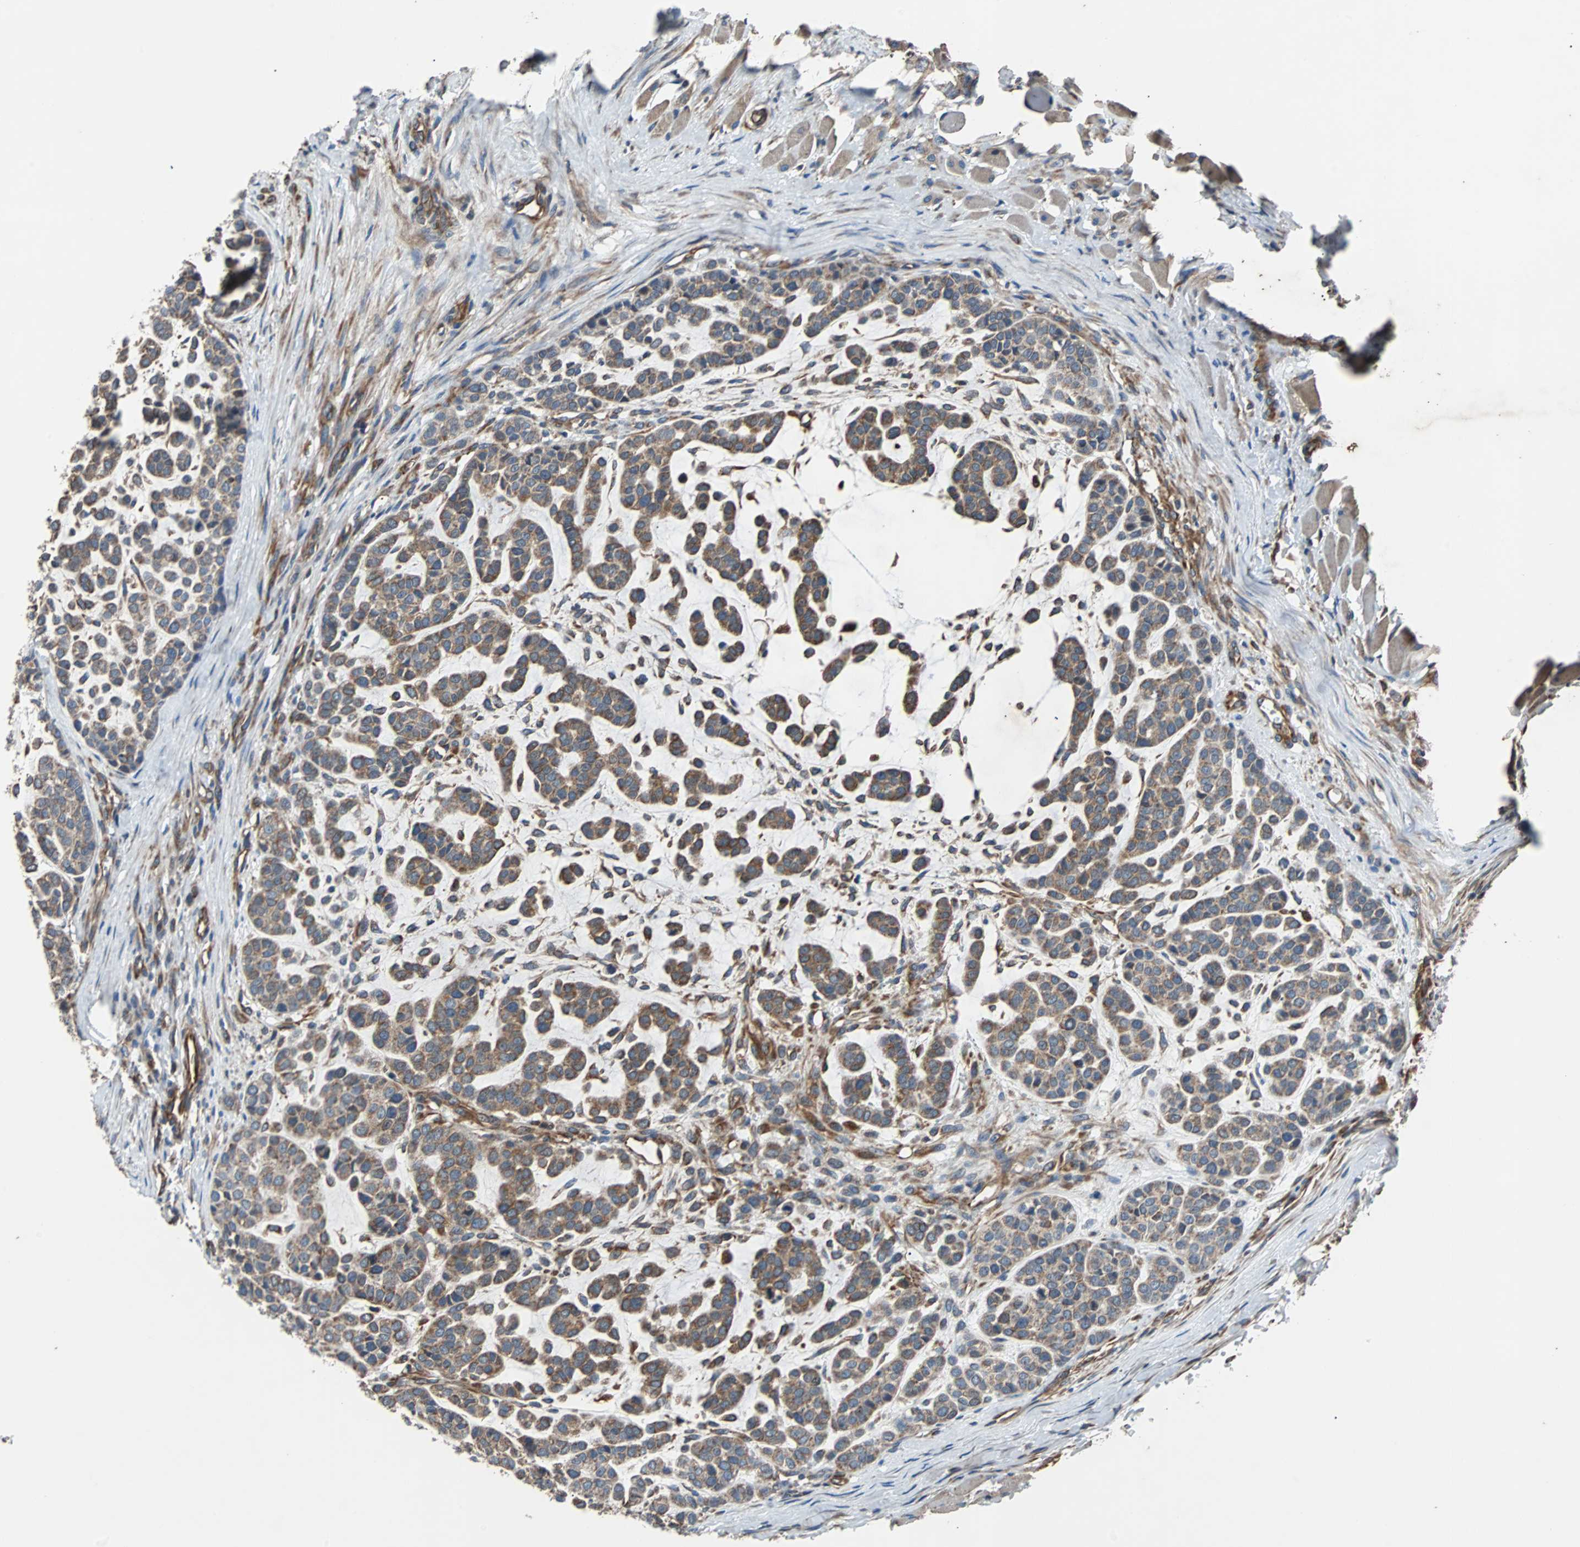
{"staining": {"intensity": "weak", "quantity": ">75%", "location": "cytoplasmic/membranous"}, "tissue": "head and neck cancer", "cell_type": "Tumor cells", "image_type": "cancer", "snomed": [{"axis": "morphology", "description": "Adenocarcinoma, NOS"}, {"axis": "morphology", "description": "Adenoma, NOS"}, {"axis": "topography", "description": "Head-Neck"}], "caption": "IHC micrograph of neoplastic tissue: human head and neck cancer stained using immunohistochemistry demonstrates low levels of weak protein expression localized specifically in the cytoplasmic/membranous of tumor cells, appearing as a cytoplasmic/membranous brown color.", "gene": "ACTR3", "patient": {"sex": "female", "age": 55}}